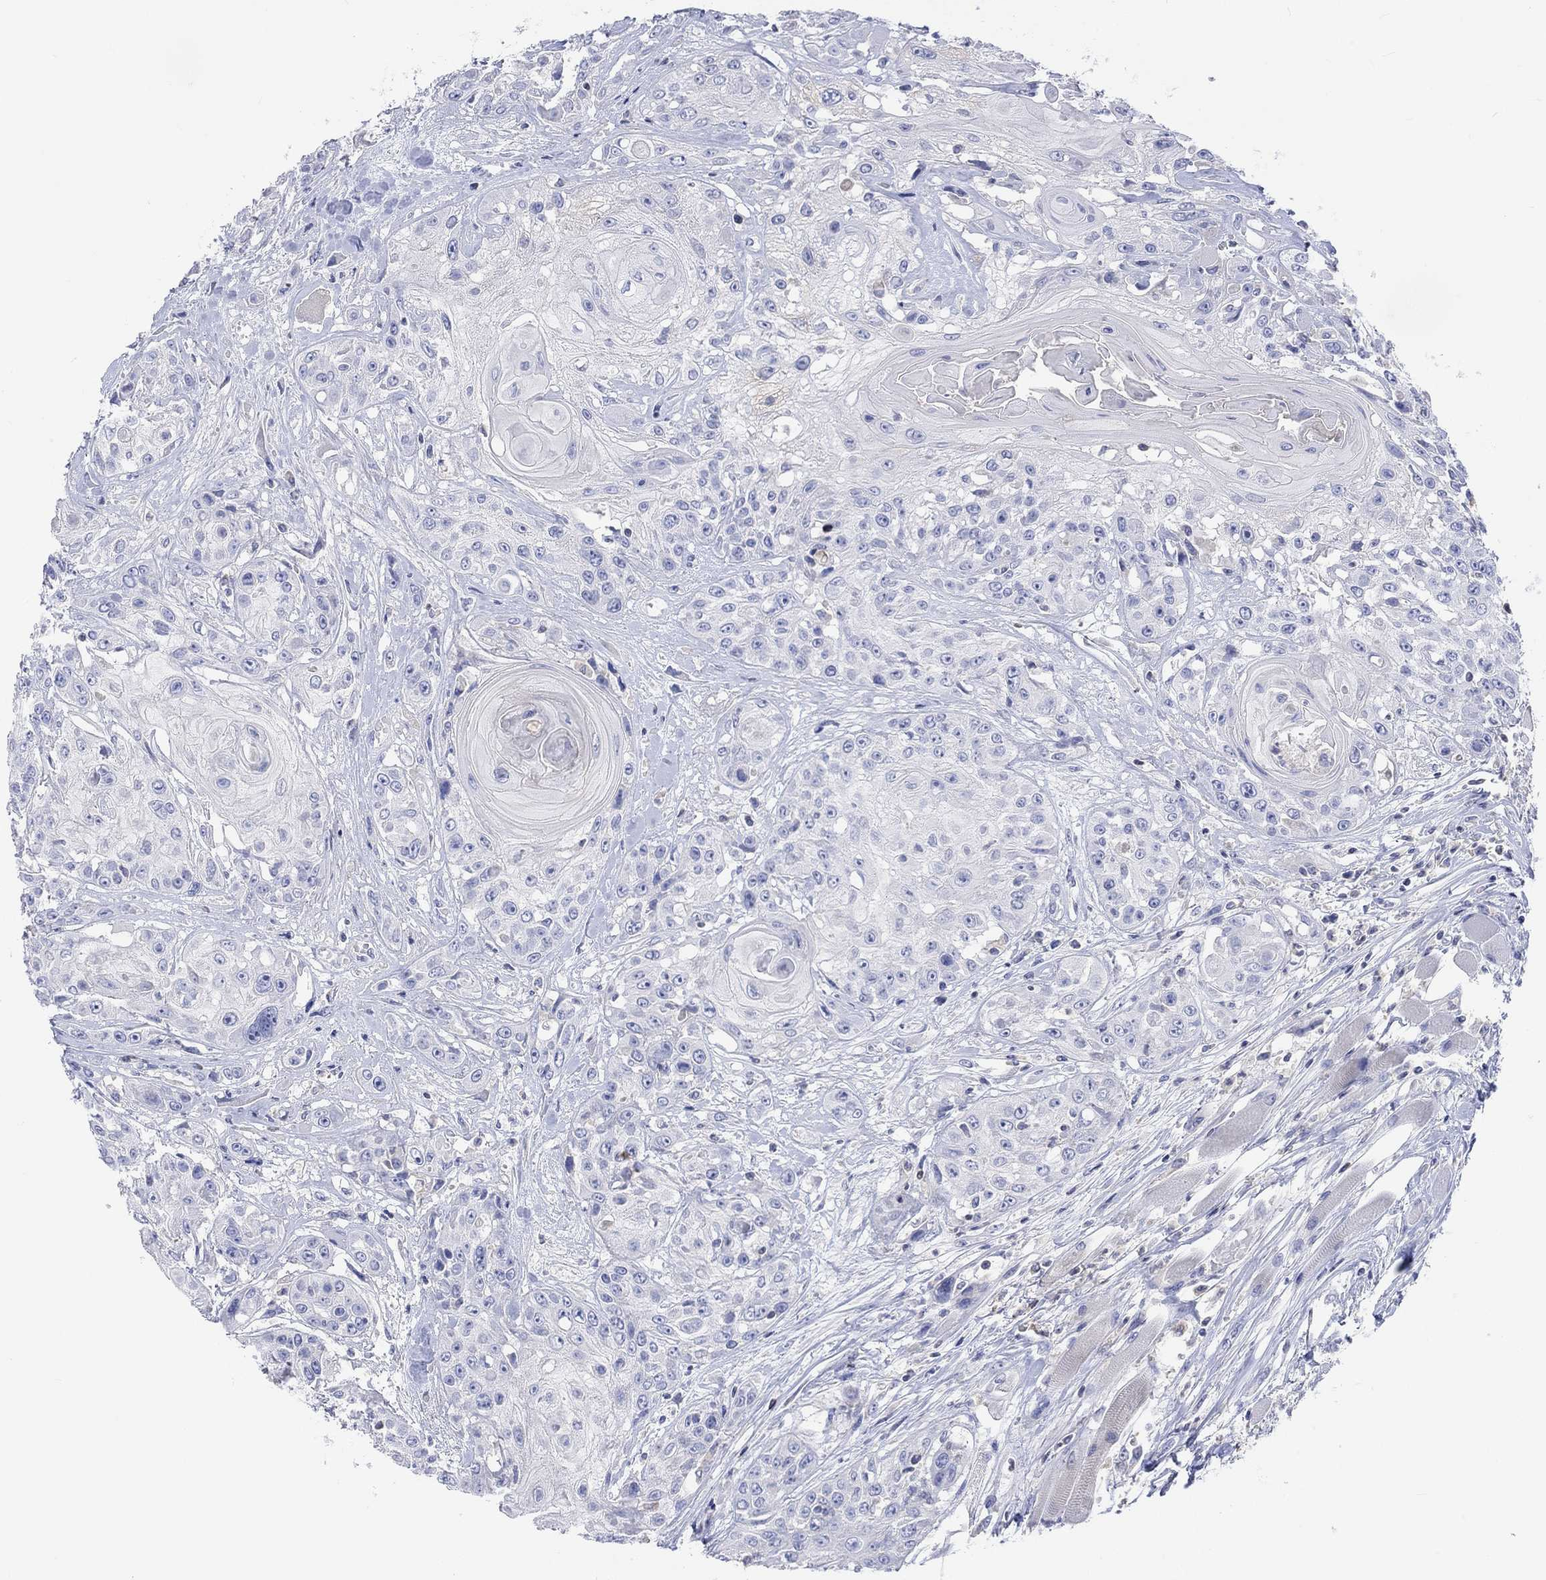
{"staining": {"intensity": "negative", "quantity": "none", "location": "none"}, "tissue": "head and neck cancer", "cell_type": "Tumor cells", "image_type": "cancer", "snomed": [{"axis": "morphology", "description": "Squamous cell carcinoma, NOS"}, {"axis": "topography", "description": "Head-Neck"}], "caption": "Human head and neck squamous cell carcinoma stained for a protein using immunohistochemistry displays no positivity in tumor cells.", "gene": "GCM1", "patient": {"sex": "female", "age": 59}}